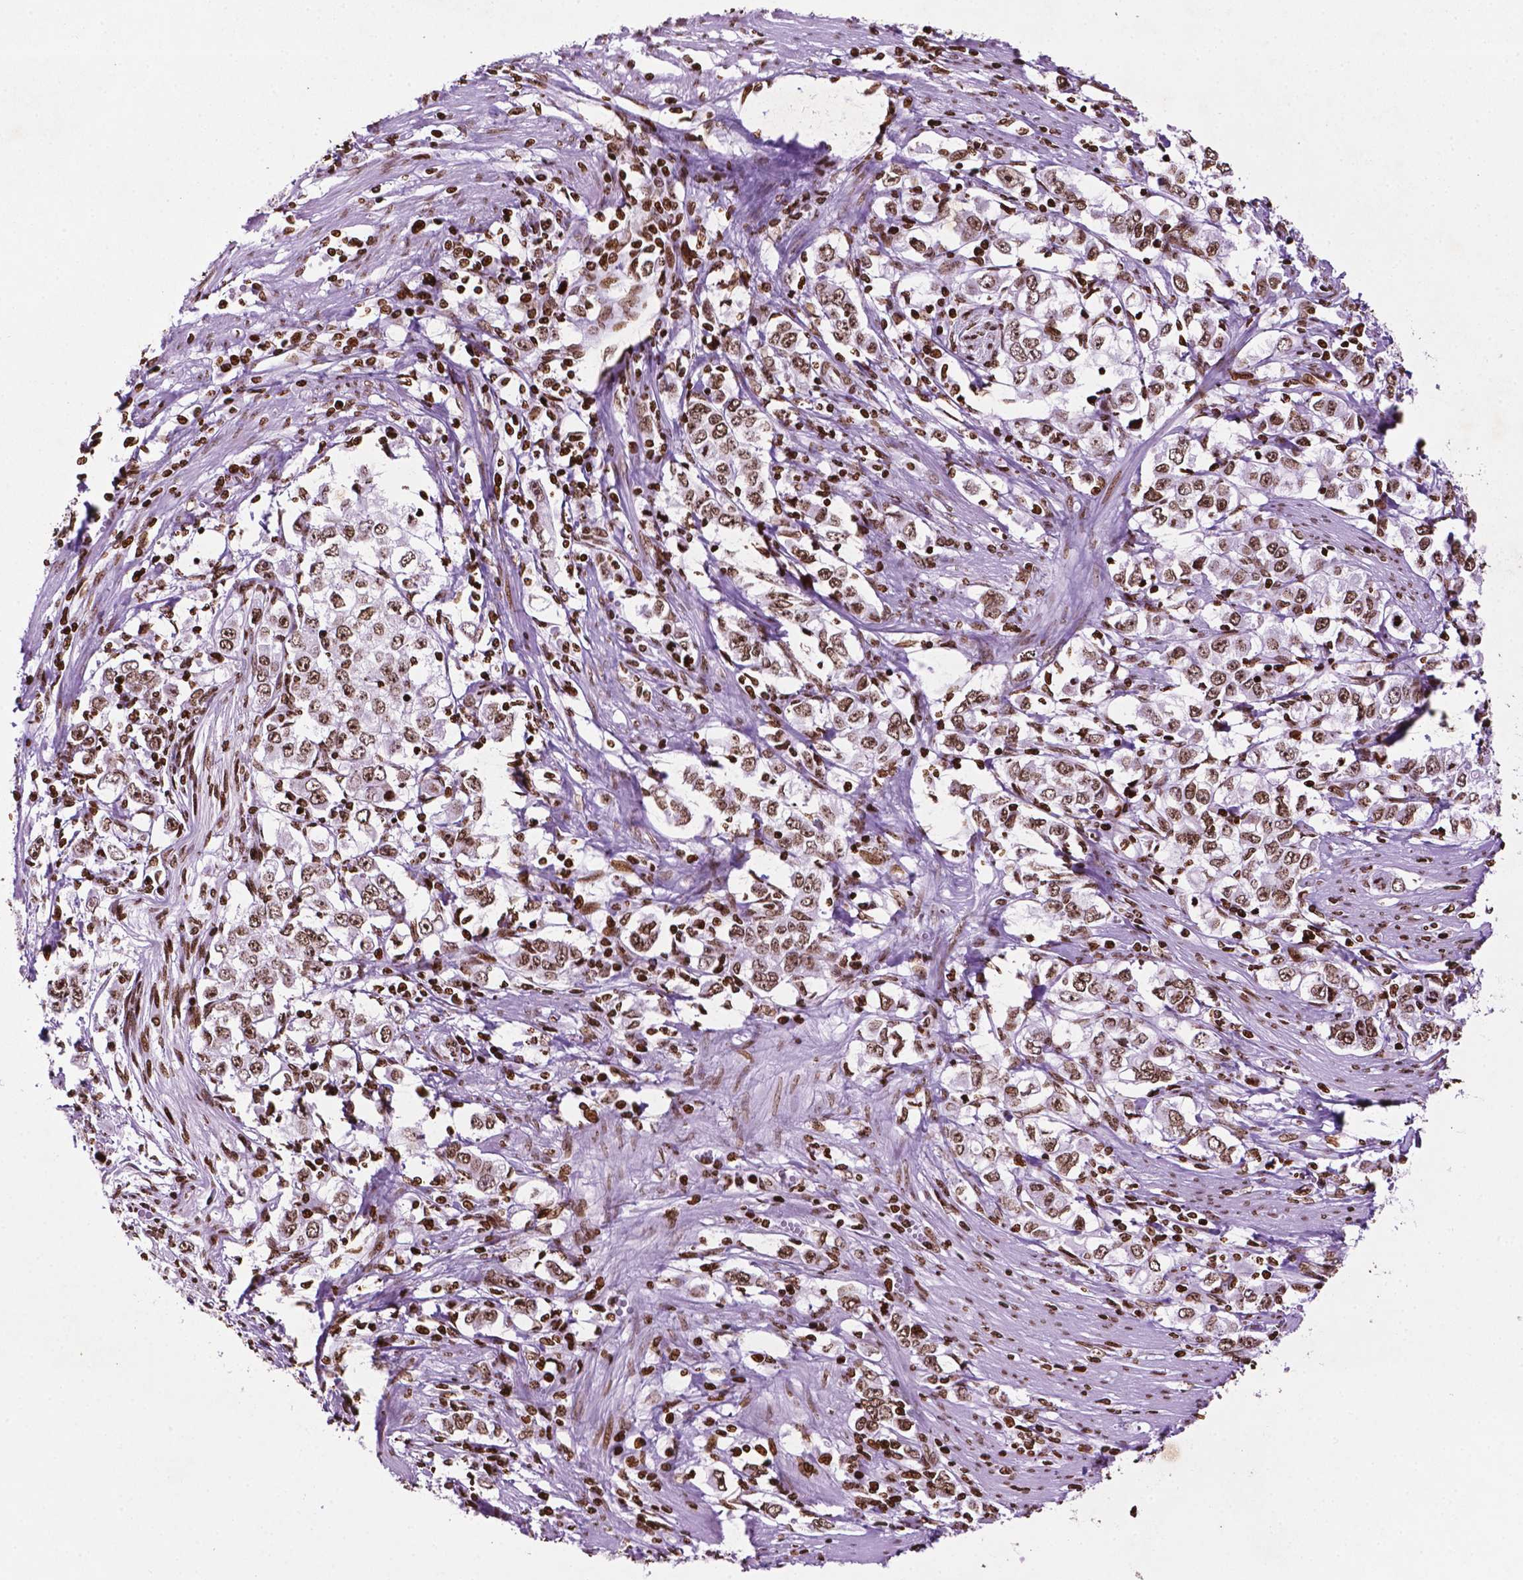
{"staining": {"intensity": "moderate", "quantity": ">75%", "location": "nuclear"}, "tissue": "stomach cancer", "cell_type": "Tumor cells", "image_type": "cancer", "snomed": [{"axis": "morphology", "description": "Adenocarcinoma, NOS"}, {"axis": "topography", "description": "Stomach, lower"}], "caption": "Moderate nuclear positivity is present in approximately >75% of tumor cells in stomach cancer.", "gene": "TMEM250", "patient": {"sex": "female", "age": 72}}